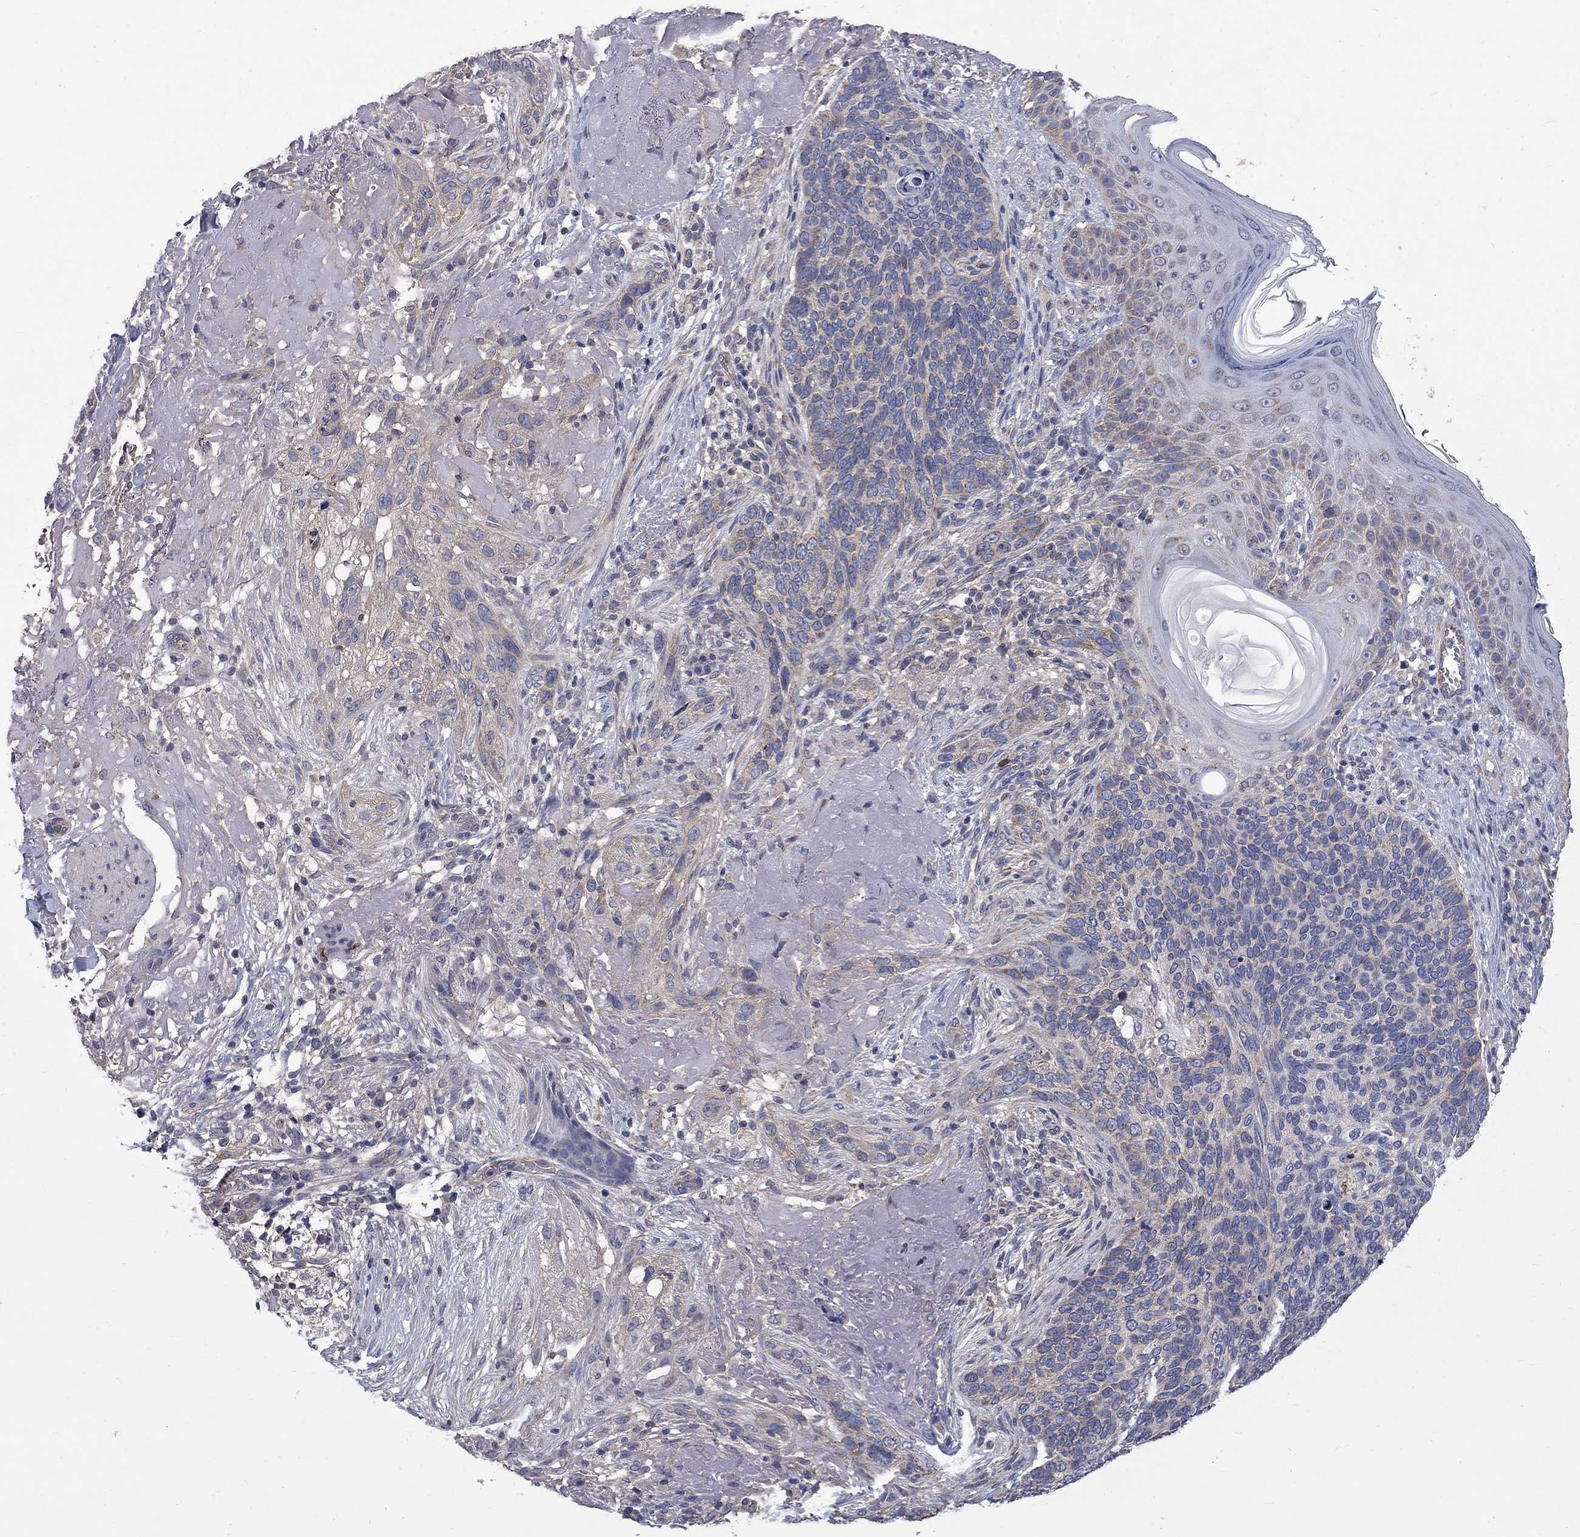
{"staining": {"intensity": "weak", "quantity": "25%-75%", "location": "cytoplasmic/membranous"}, "tissue": "skin cancer", "cell_type": "Tumor cells", "image_type": "cancer", "snomed": [{"axis": "morphology", "description": "Basal cell carcinoma"}, {"axis": "topography", "description": "Skin"}], "caption": "Skin basal cell carcinoma stained for a protein displays weak cytoplasmic/membranous positivity in tumor cells.", "gene": "HSPA12A", "patient": {"sex": "male", "age": 91}}